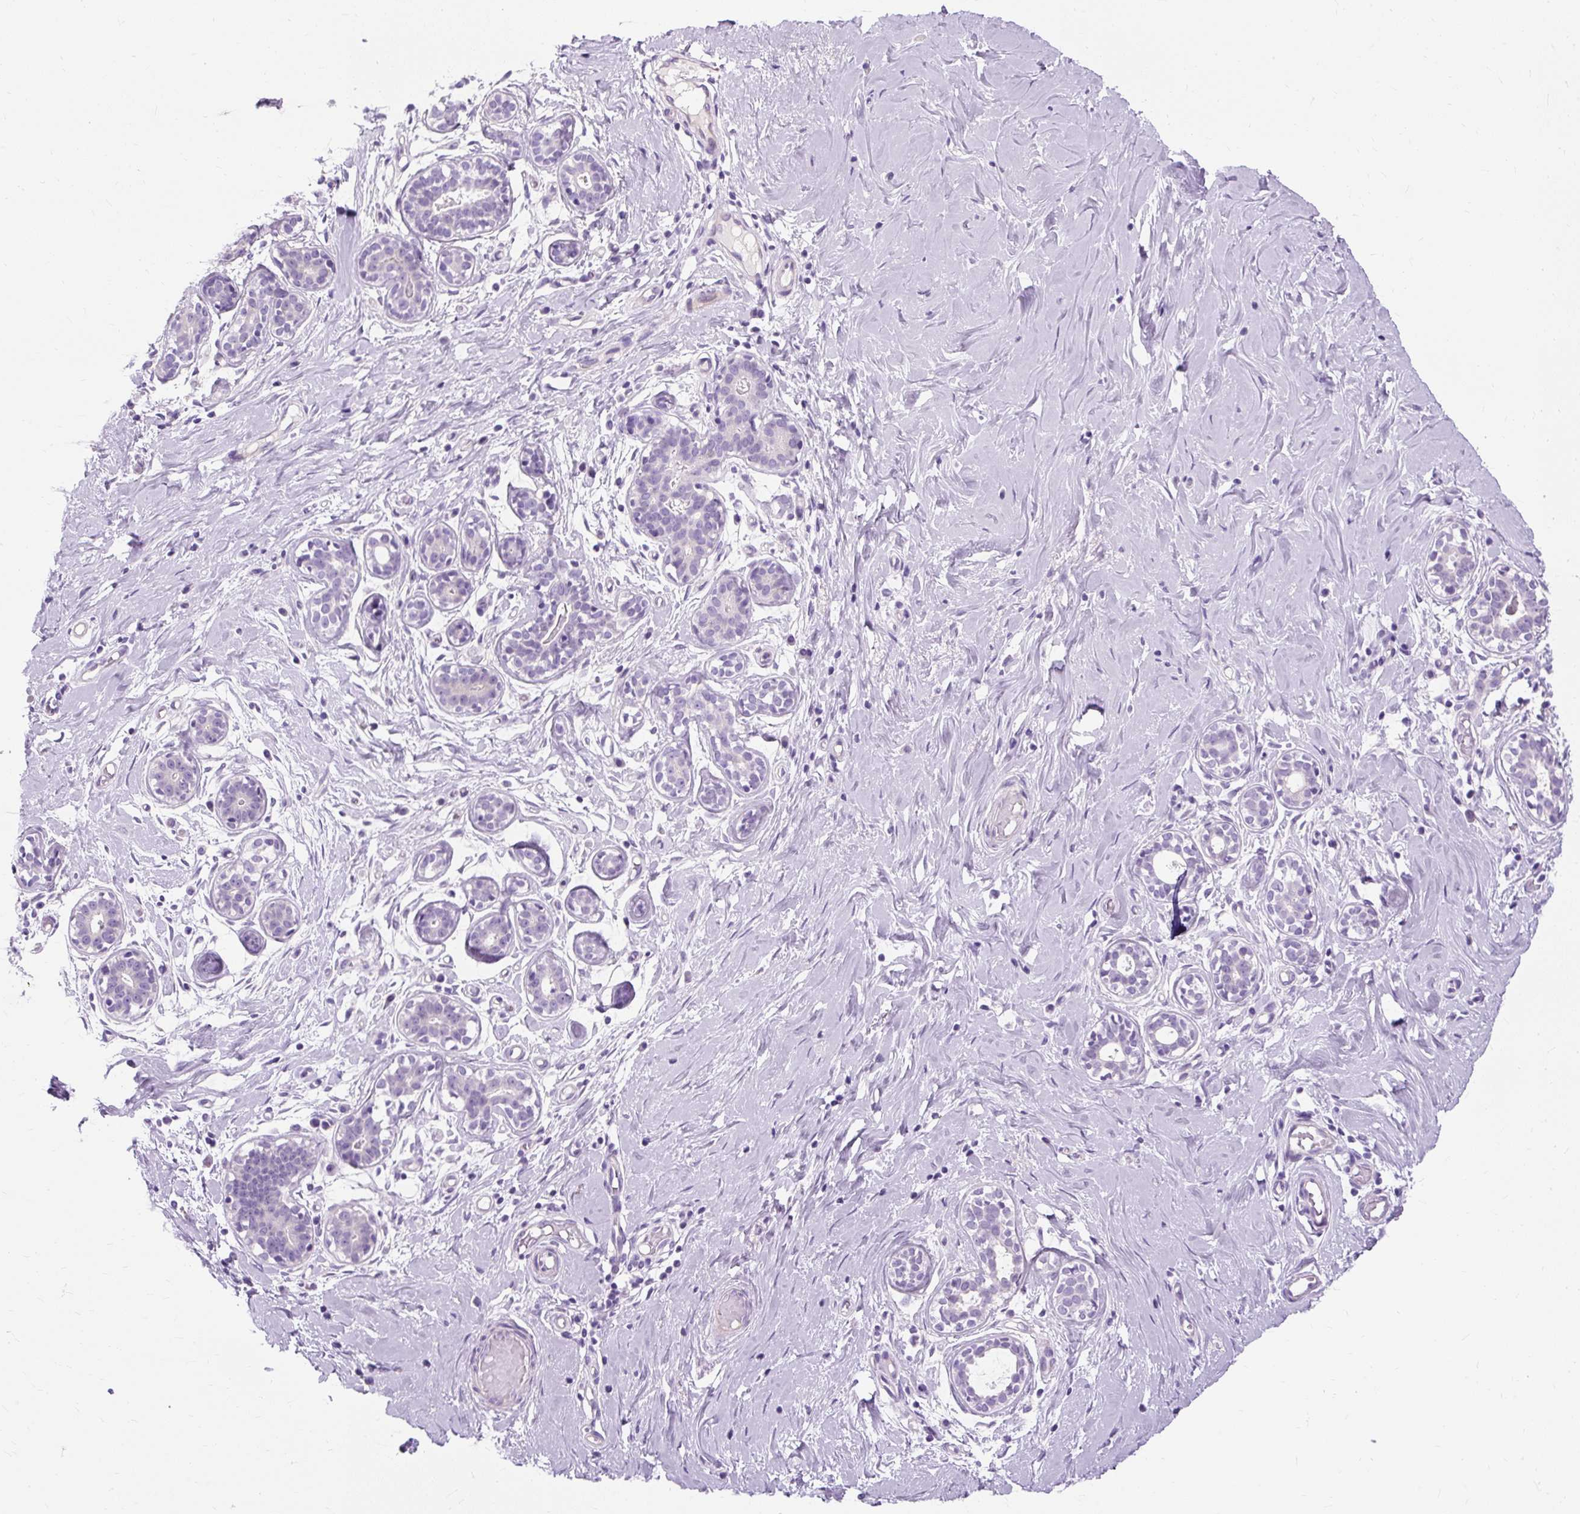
{"staining": {"intensity": "negative", "quantity": "none", "location": "none"}, "tissue": "breast", "cell_type": "Adipocytes", "image_type": "normal", "snomed": [{"axis": "morphology", "description": "Normal tissue, NOS"}, {"axis": "topography", "description": "Breast"}], "caption": "DAB immunohistochemical staining of unremarkable breast demonstrates no significant expression in adipocytes.", "gene": "TMEM89", "patient": {"sex": "female", "age": 27}}